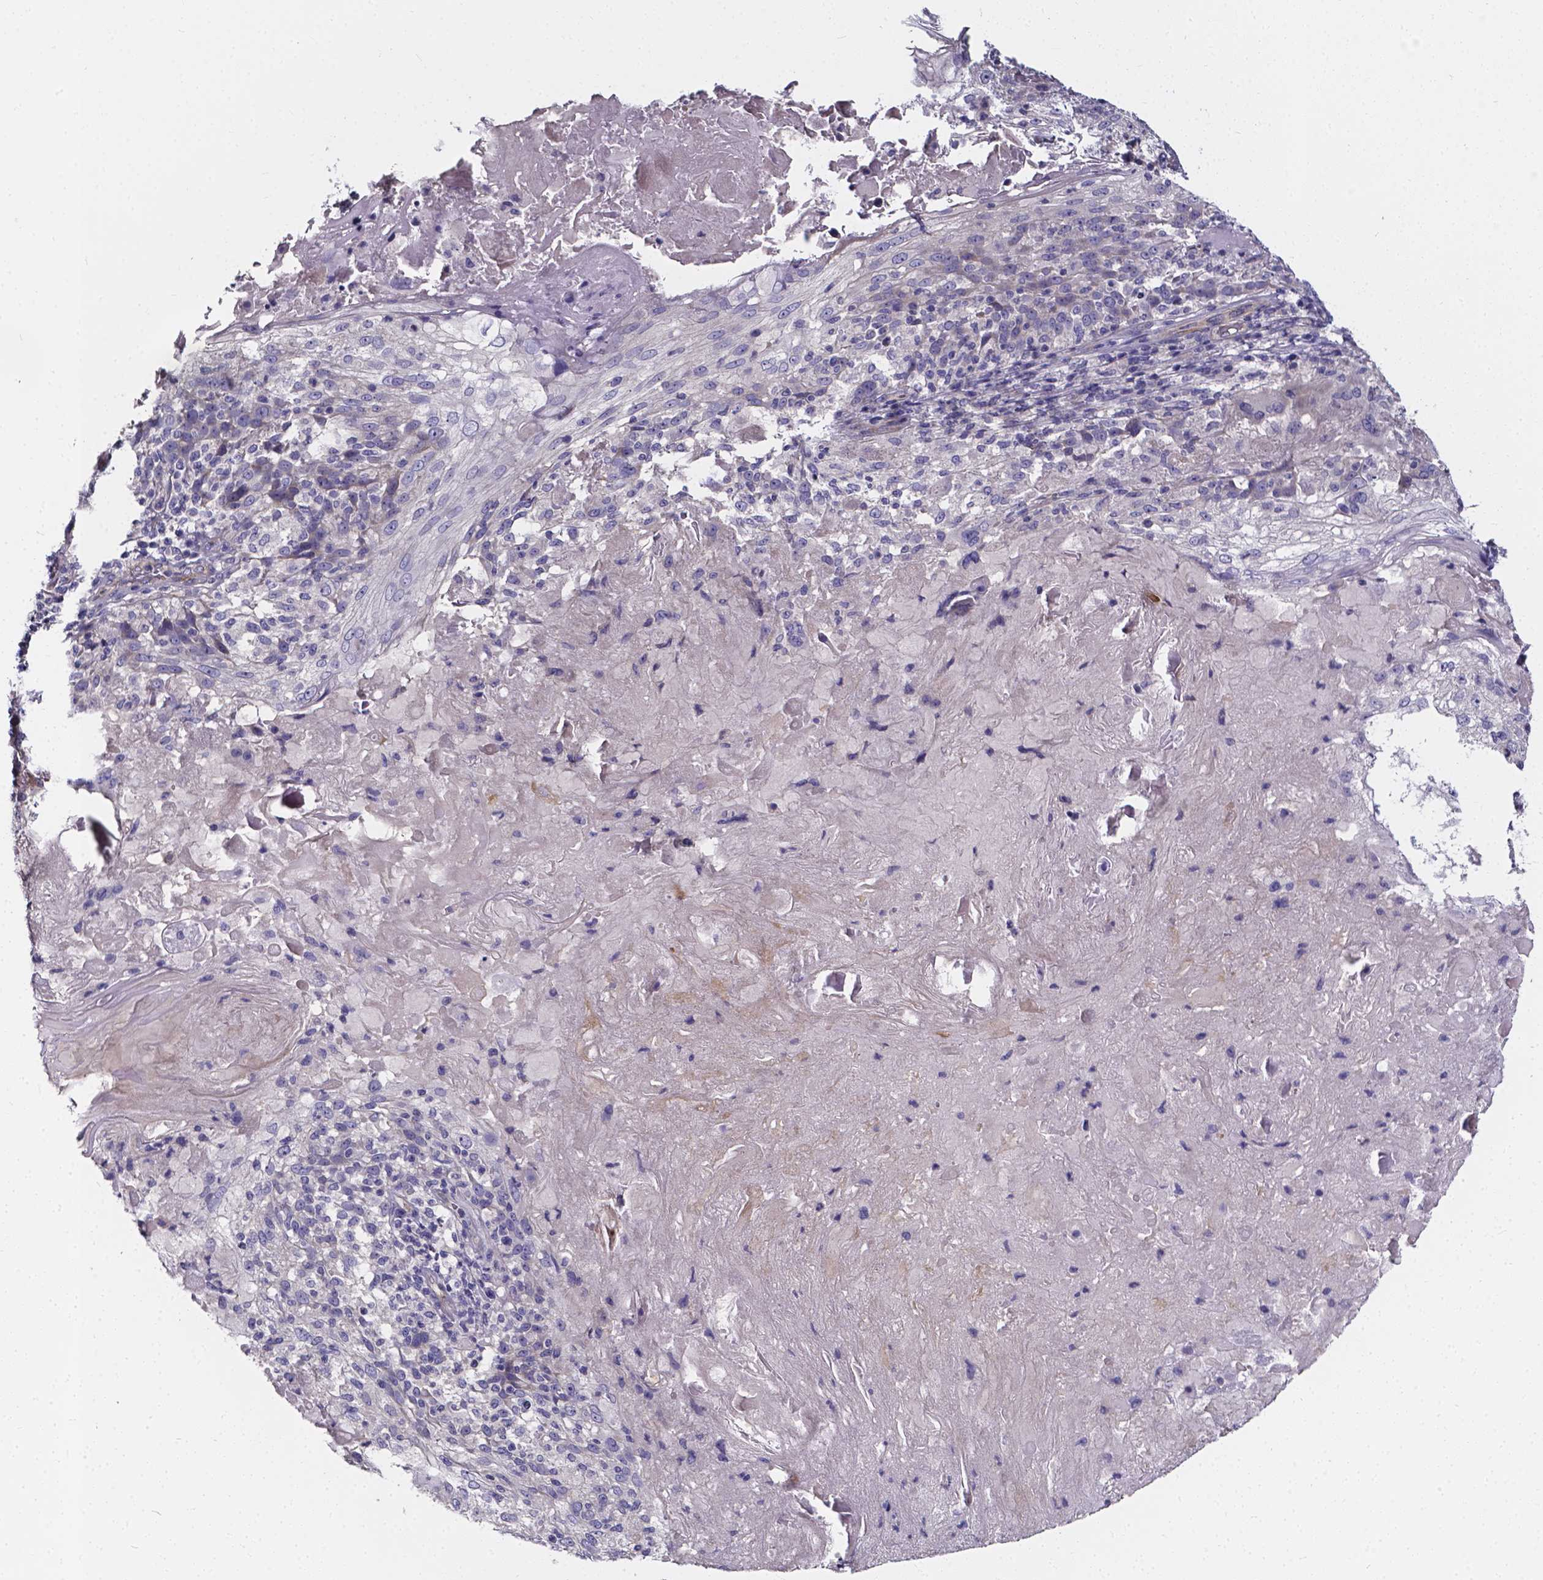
{"staining": {"intensity": "negative", "quantity": "none", "location": "none"}, "tissue": "skin cancer", "cell_type": "Tumor cells", "image_type": "cancer", "snomed": [{"axis": "morphology", "description": "Normal tissue, NOS"}, {"axis": "morphology", "description": "Squamous cell carcinoma, NOS"}, {"axis": "topography", "description": "Skin"}], "caption": "The micrograph displays no staining of tumor cells in skin squamous cell carcinoma.", "gene": "CACNG8", "patient": {"sex": "female", "age": 83}}